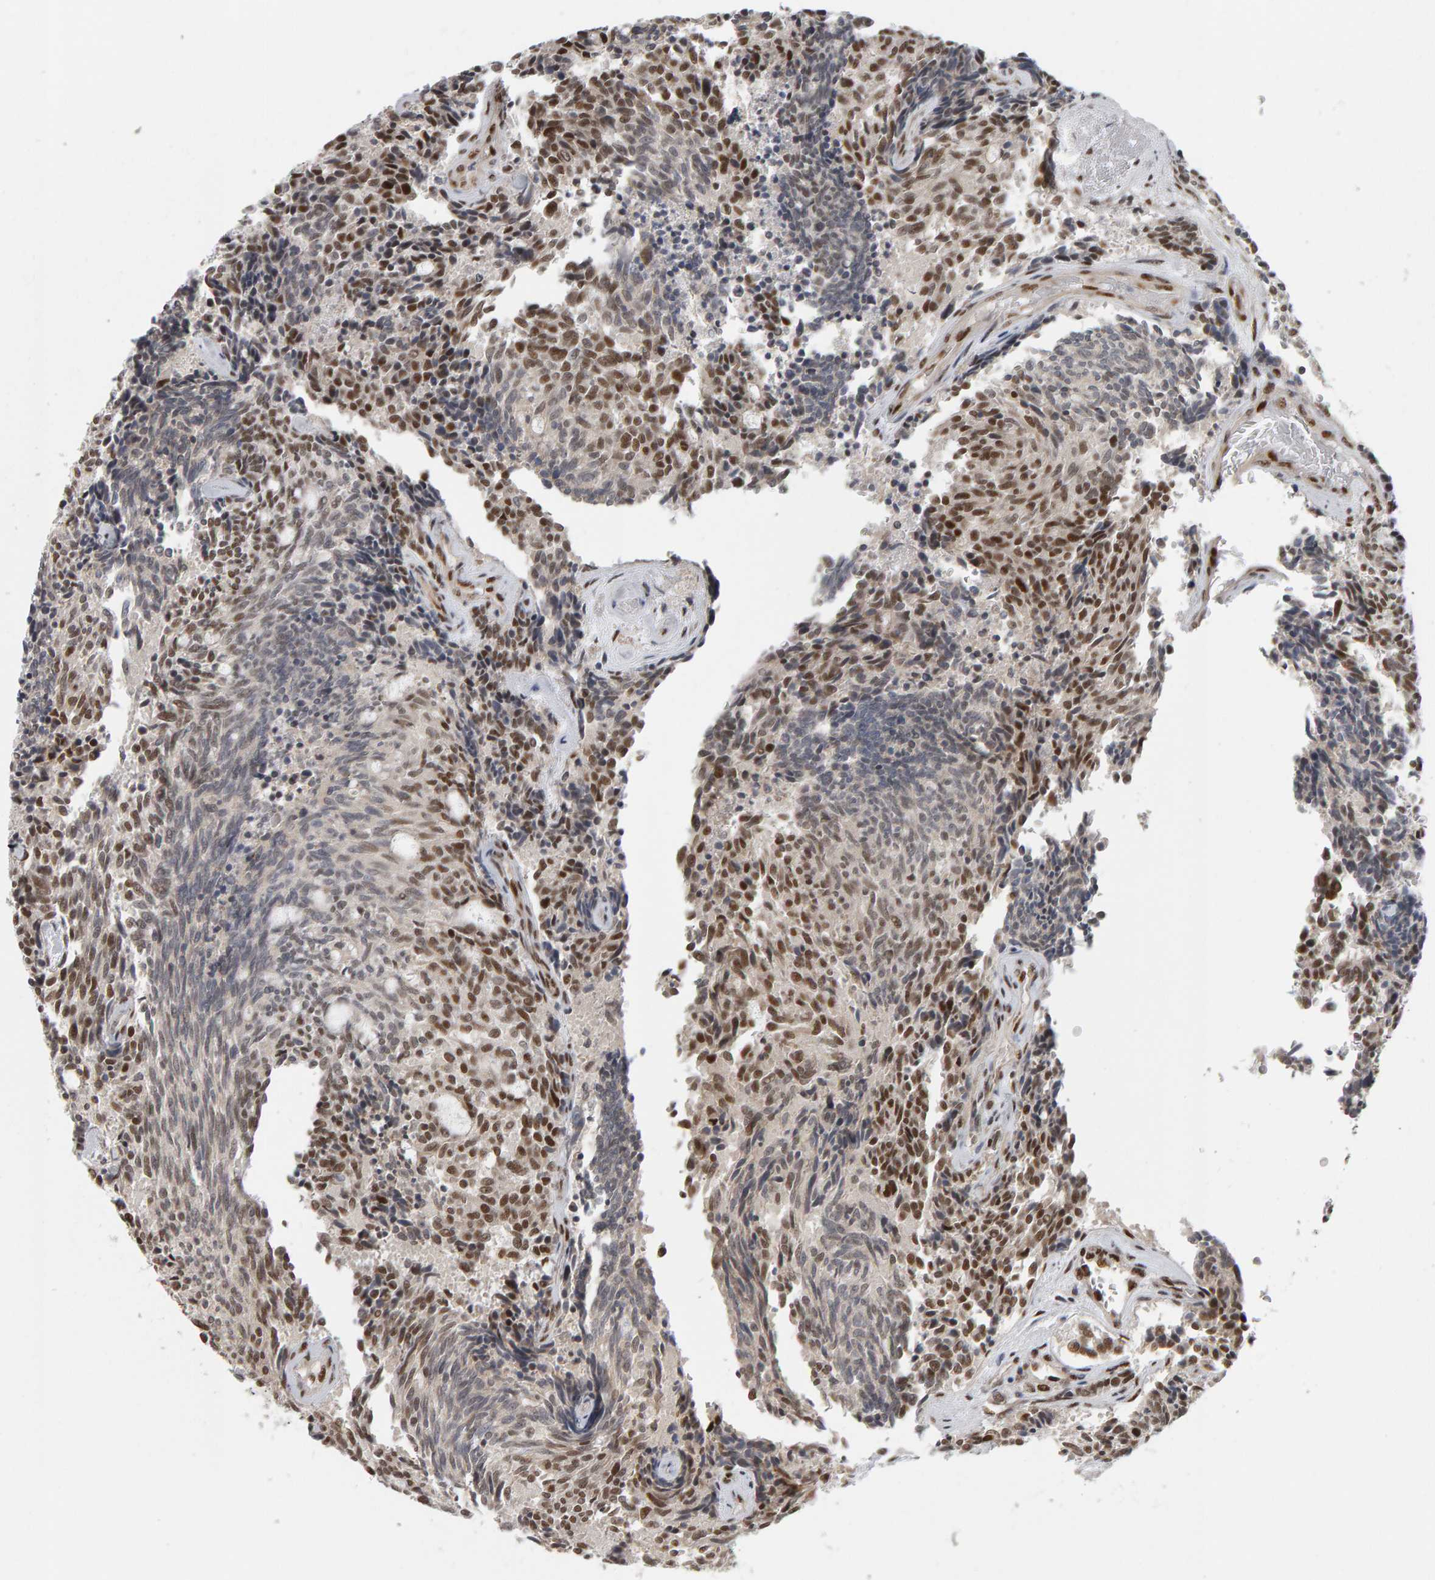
{"staining": {"intensity": "moderate", "quantity": ">75%", "location": "nuclear"}, "tissue": "carcinoid", "cell_type": "Tumor cells", "image_type": "cancer", "snomed": [{"axis": "morphology", "description": "Carcinoid, malignant, NOS"}, {"axis": "topography", "description": "Pancreas"}], "caption": "Immunohistochemical staining of malignant carcinoid demonstrates moderate nuclear protein expression in approximately >75% of tumor cells.", "gene": "ATF7IP", "patient": {"sex": "female", "age": 54}}